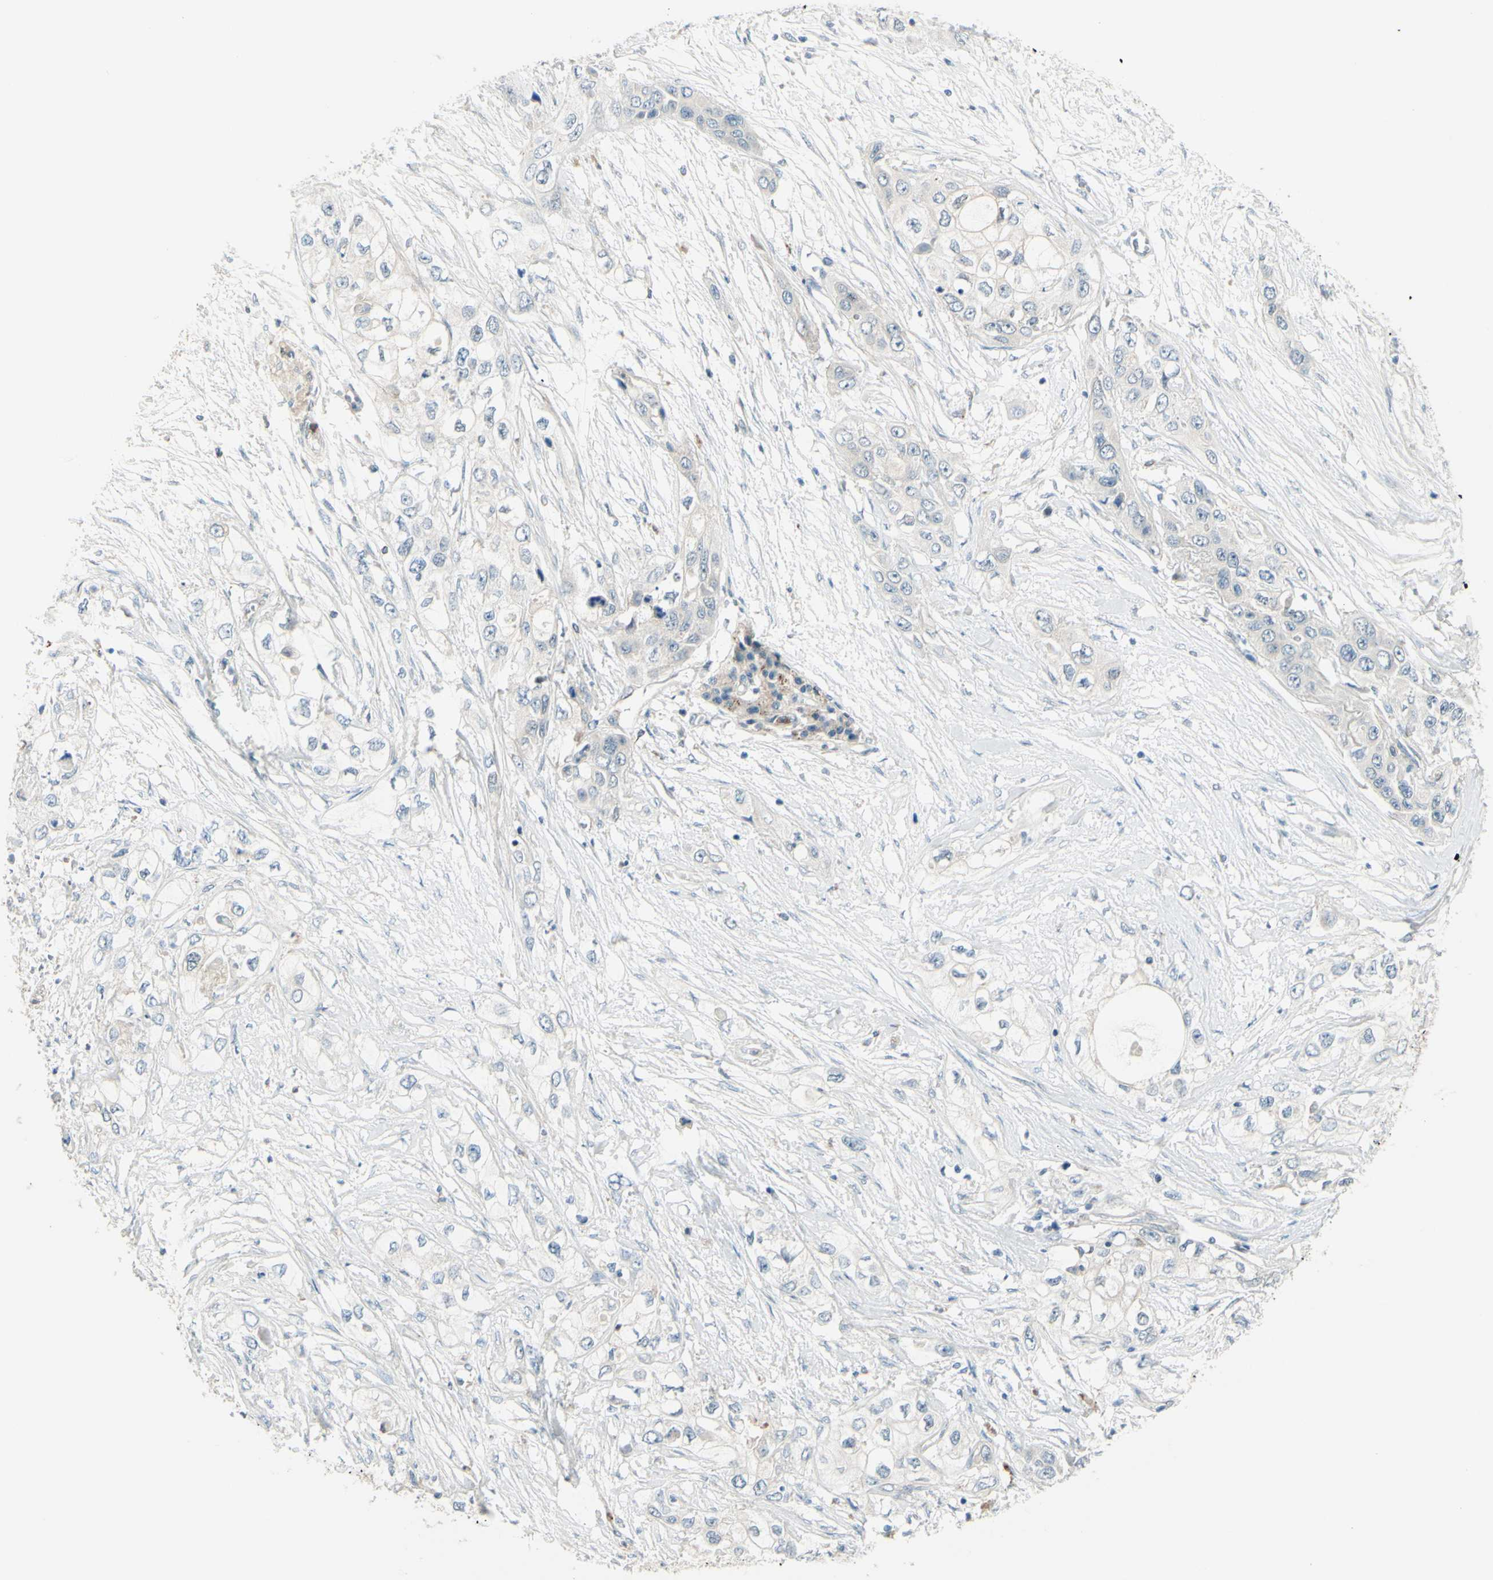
{"staining": {"intensity": "weak", "quantity": "<25%", "location": "cytoplasmic/membranous"}, "tissue": "pancreatic cancer", "cell_type": "Tumor cells", "image_type": "cancer", "snomed": [{"axis": "morphology", "description": "Adenocarcinoma, NOS"}, {"axis": "topography", "description": "Pancreas"}], "caption": "Adenocarcinoma (pancreatic) was stained to show a protein in brown. There is no significant expression in tumor cells.", "gene": "LMTK2", "patient": {"sex": "female", "age": 70}}